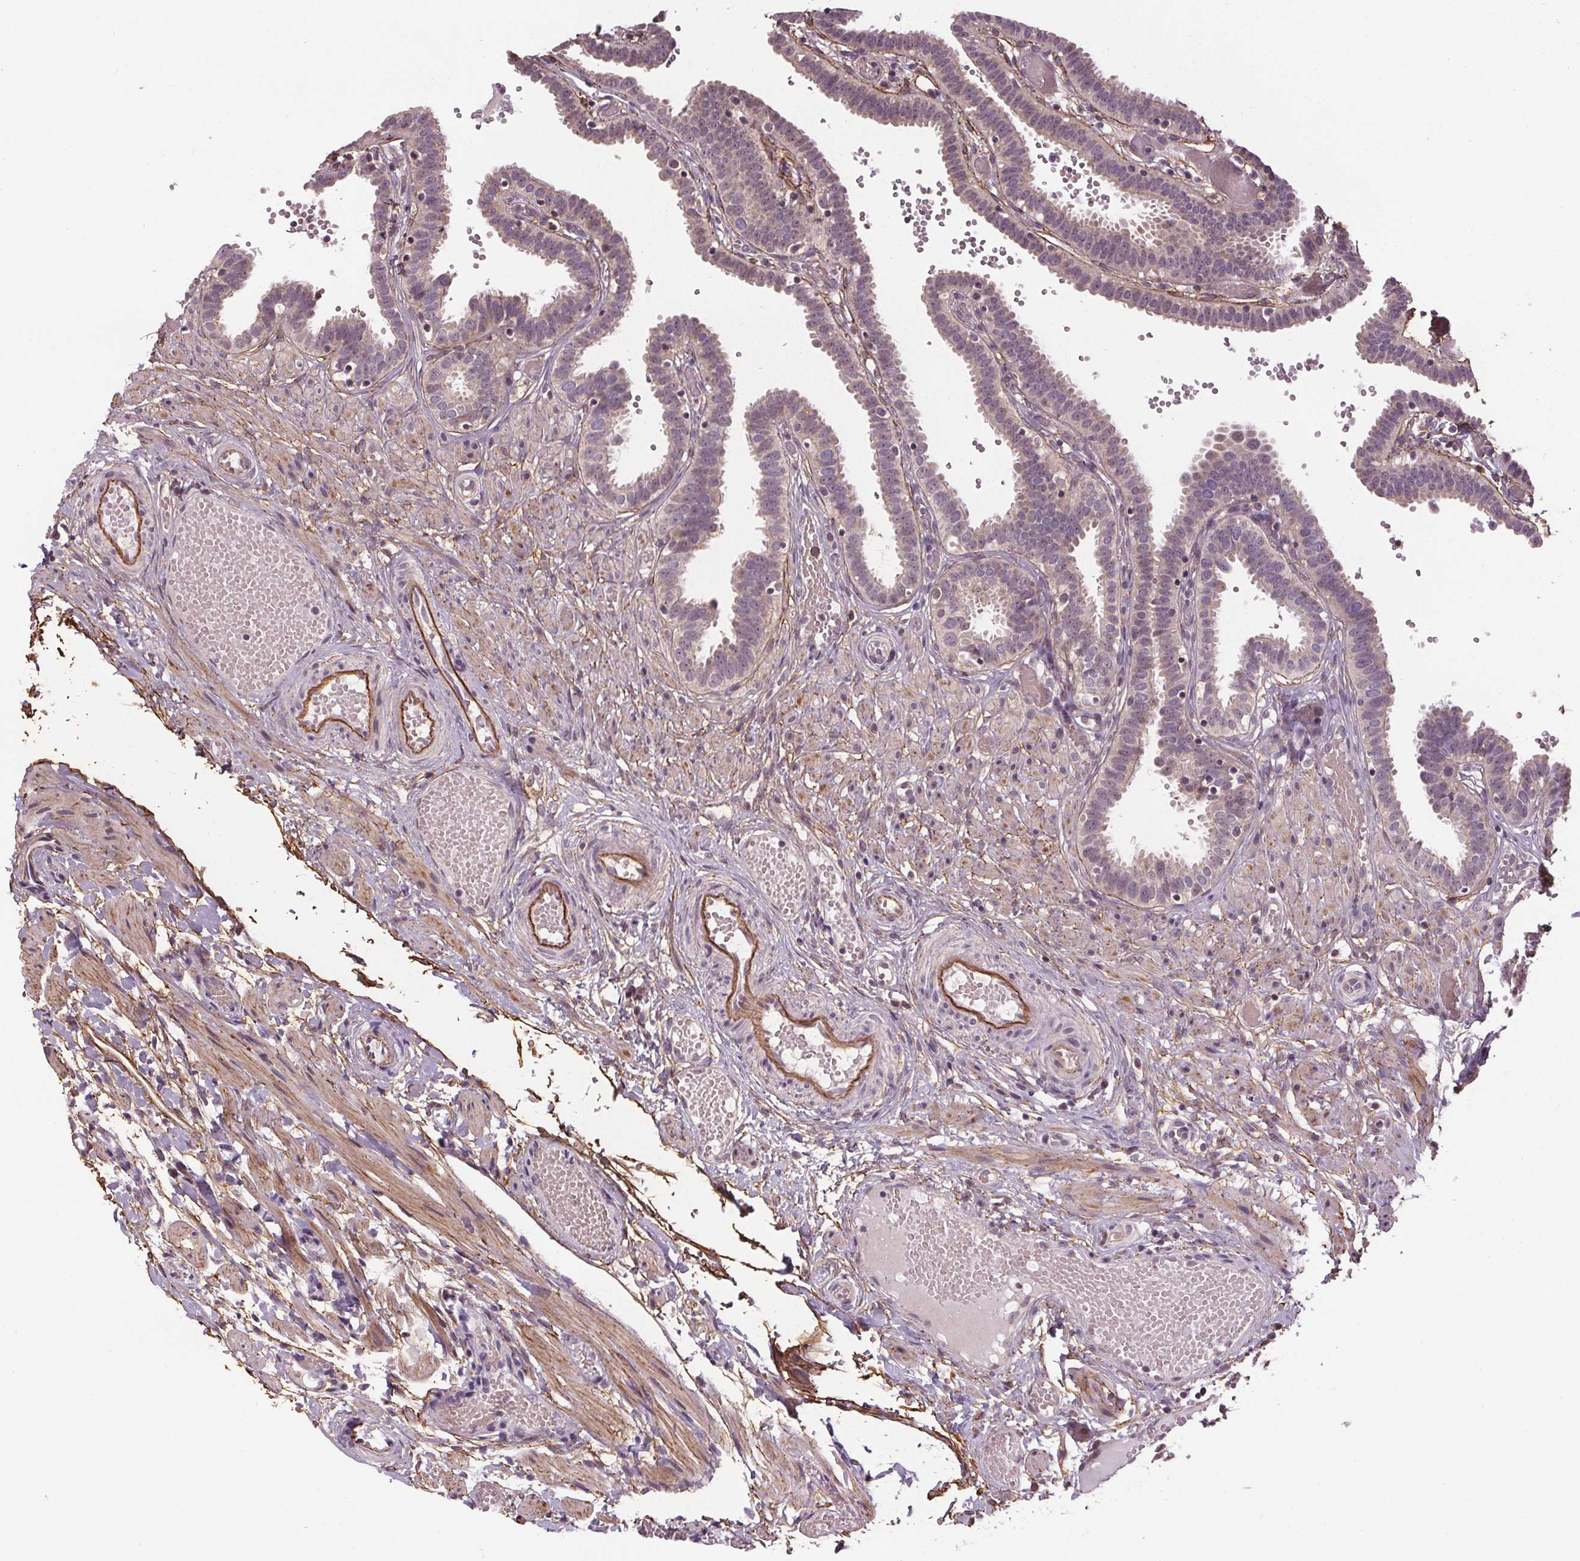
{"staining": {"intensity": "weak", "quantity": "<25%", "location": "nuclear"}, "tissue": "fallopian tube", "cell_type": "Glandular cells", "image_type": "normal", "snomed": [{"axis": "morphology", "description": "Normal tissue, NOS"}, {"axis": "topography", "description": "Fallopian tube"}], "caption": "DAB immunohistochemical staining of unremarkable human fallopian tube shows no significant staining in glandular cells.", "gene": "KIAA0232", "patient": {"sex": "female", "age": 37}}